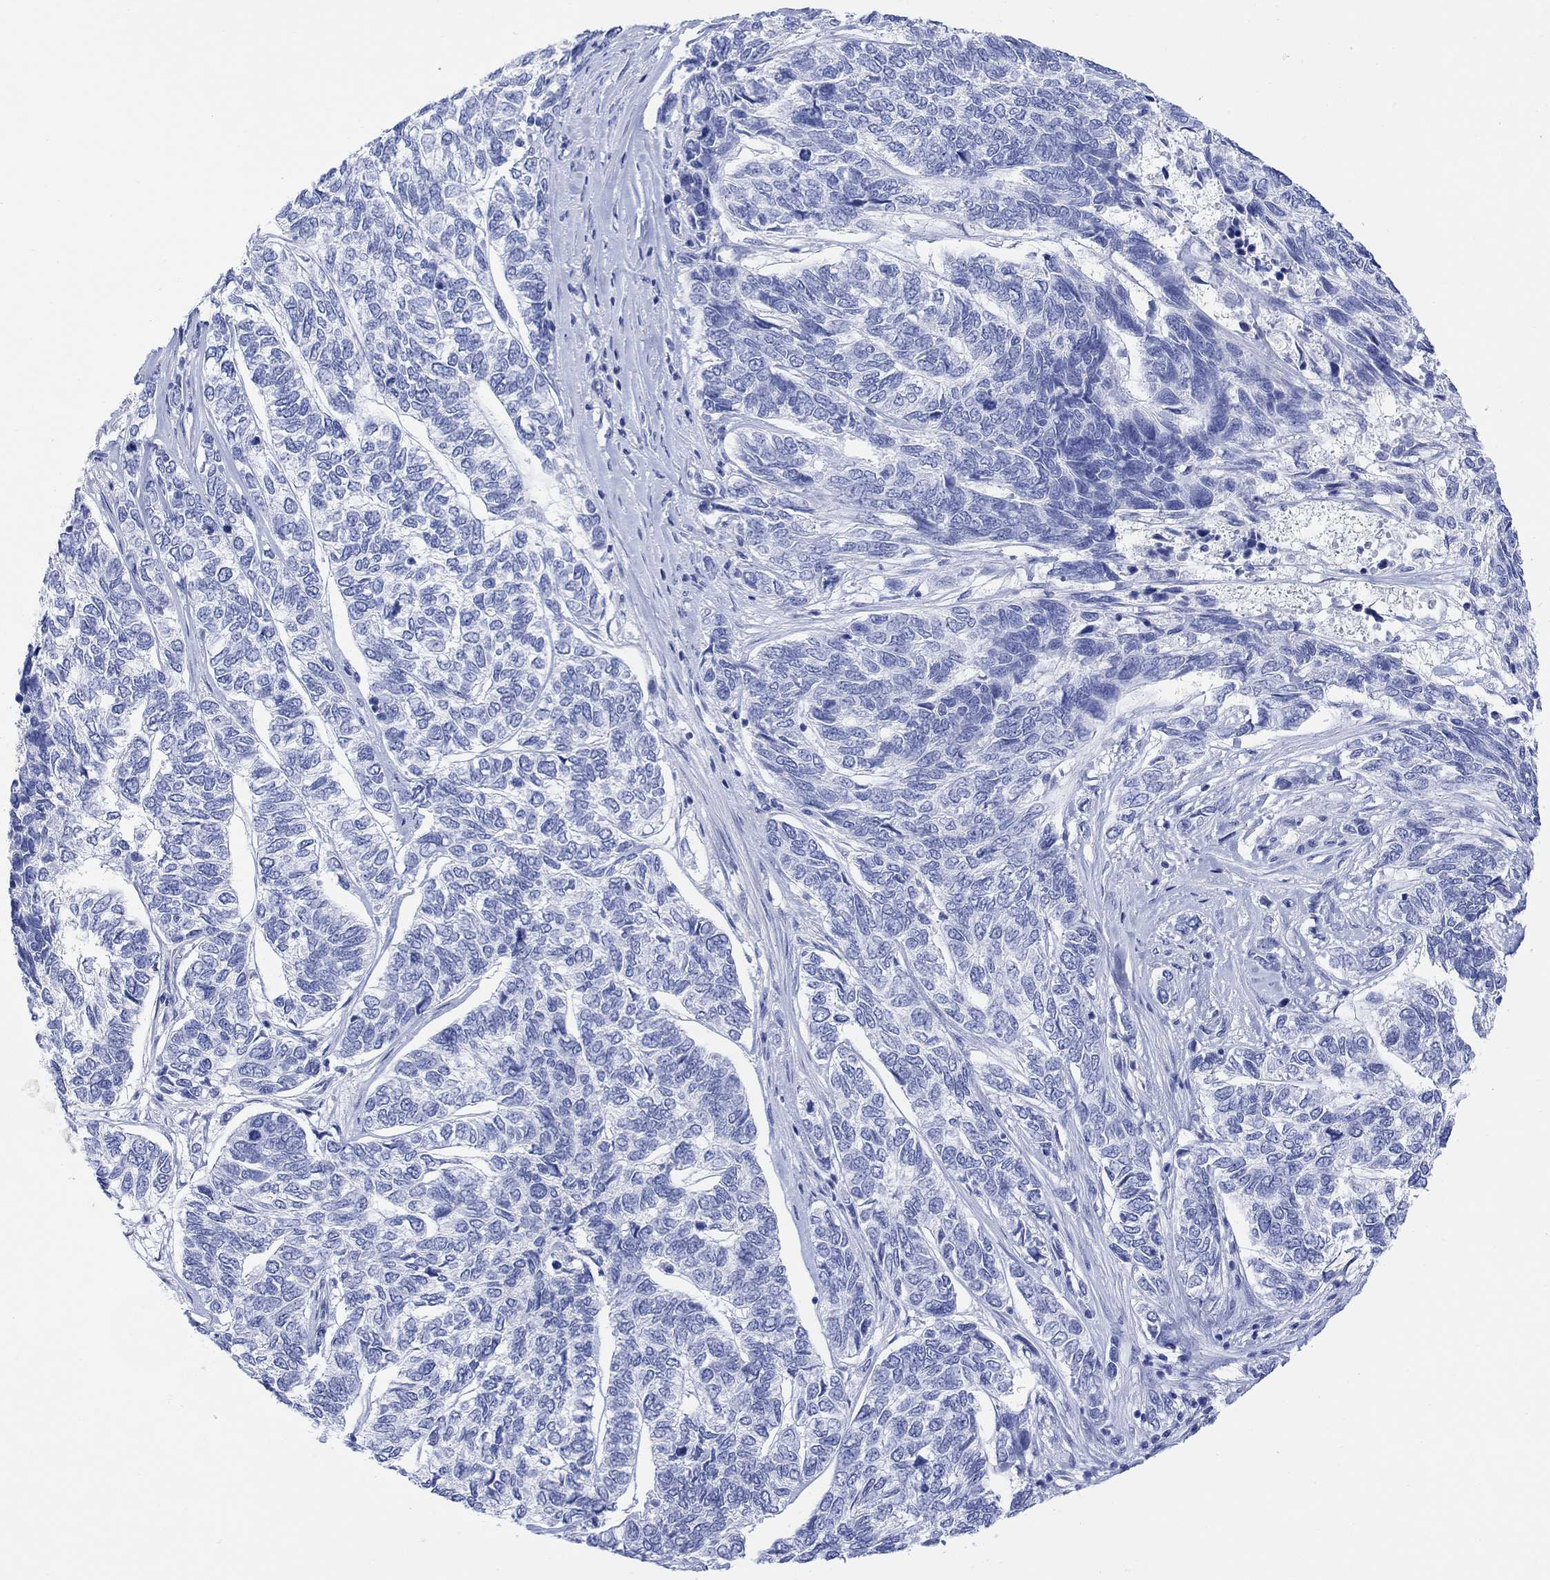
{"staining": {"intensity": "negative", "quantity": "none", "location": "none"}, "tissue": "skin cancer", "cell_type": "Tumor cells", "image_type": "cancer", "snomed": [{"axis": "morphology", "description": "Basal cell carcinoma"}, {"axis": "topography", "description": "Skin"}], "caption": "An image of human skin basal cell carcinoma is negative for staining in tumor cells.", "gene": "GNG13", "patient": {"sex": "female", "age": 65}}